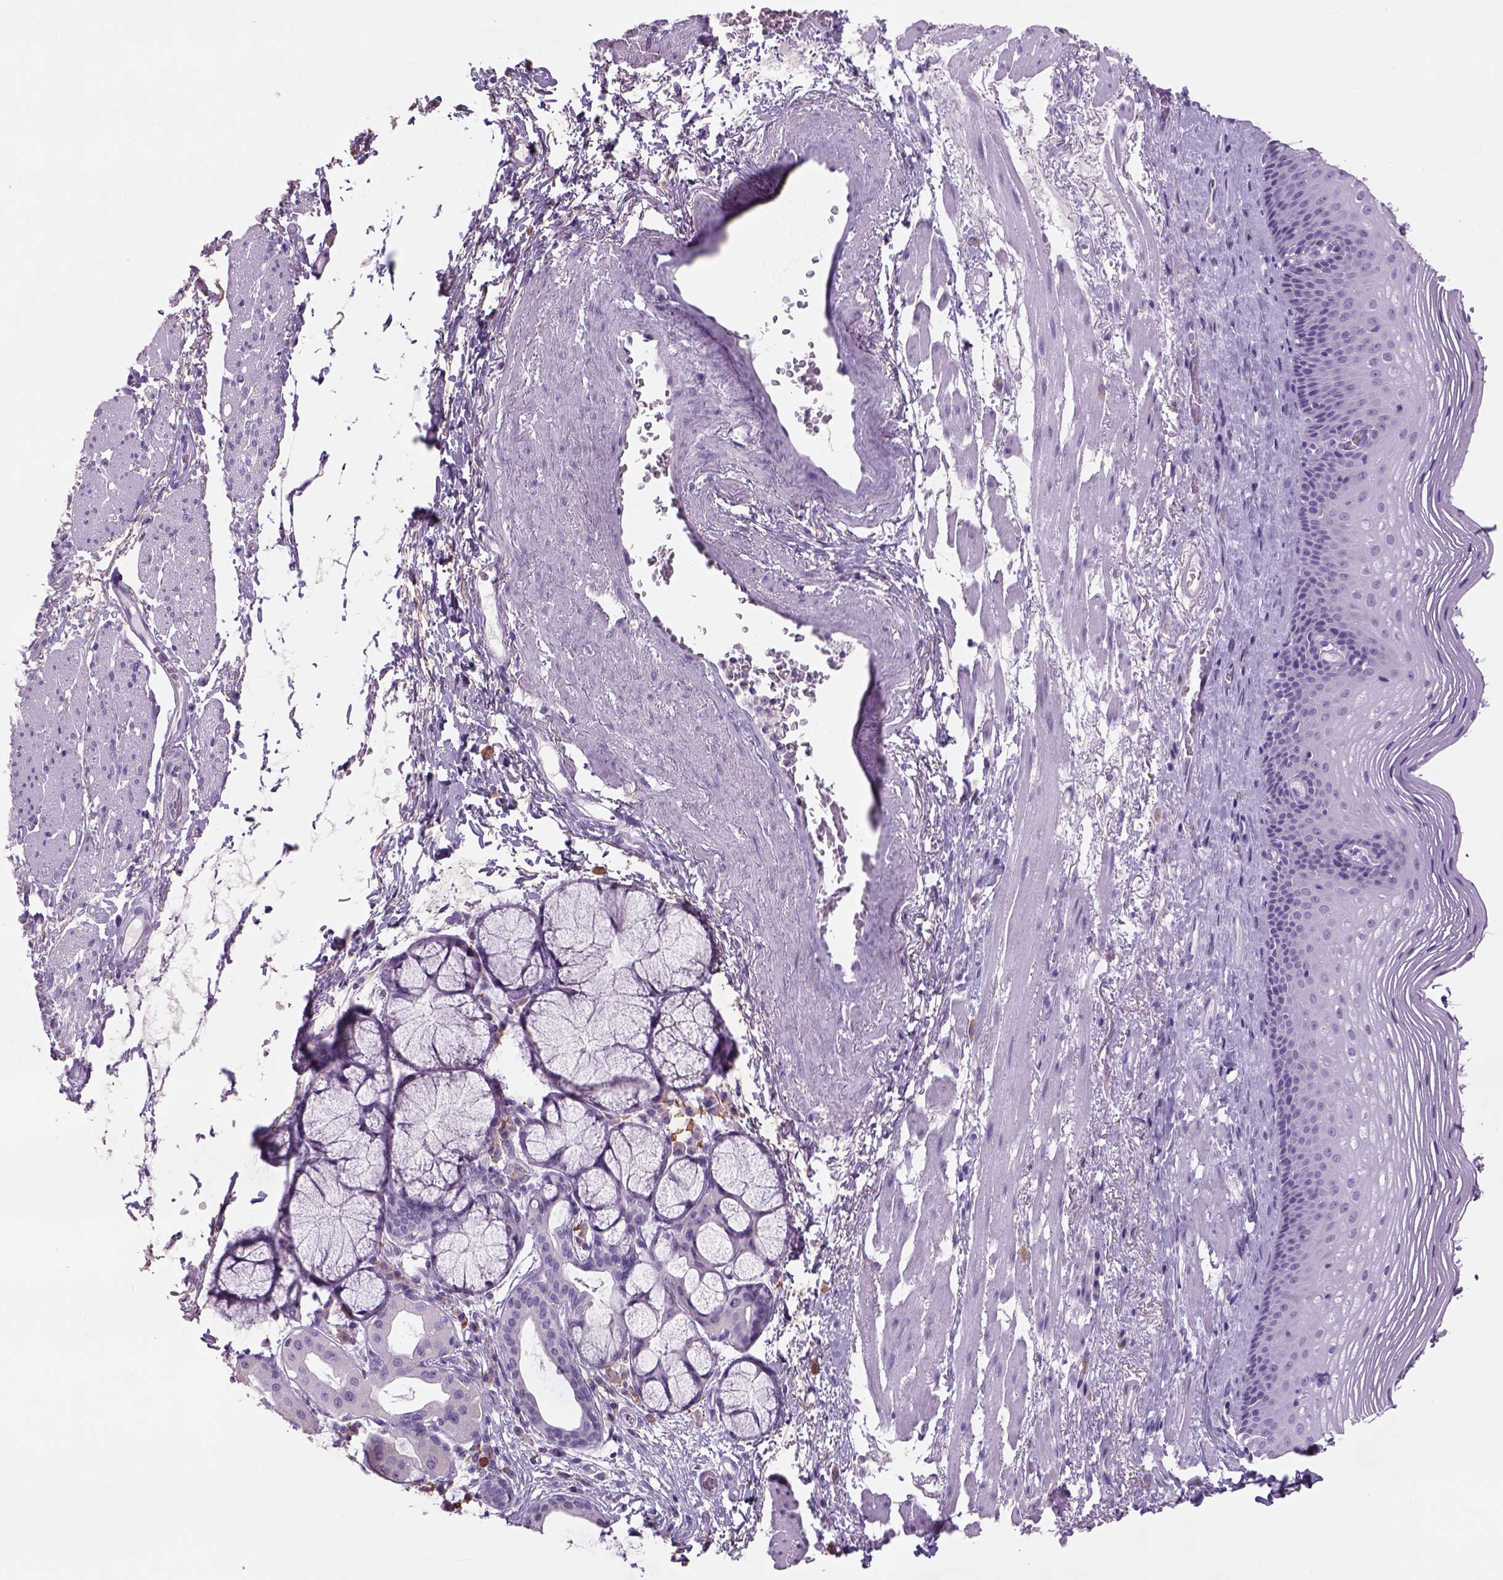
{"staining": {"intensity": "negative", "quantity": "none", "location": "none"}, "tissue": "esophagus", "cell_type": "Squamous epithelial cells", "image_type": "normal", "snomed": [{"axis": "morphology", "description": "Normal tissue, NOS"}, {"axis": "topography", "description": "Esophagus"}], "caption": "Immunohistochemistry image of unremarkable esophagus: human esophagus stained with DAB displays no significant protein expression in squamous epithelial cells.", "gene": "NAALAD2", "patient": {"sex": "male", "age": 76}}